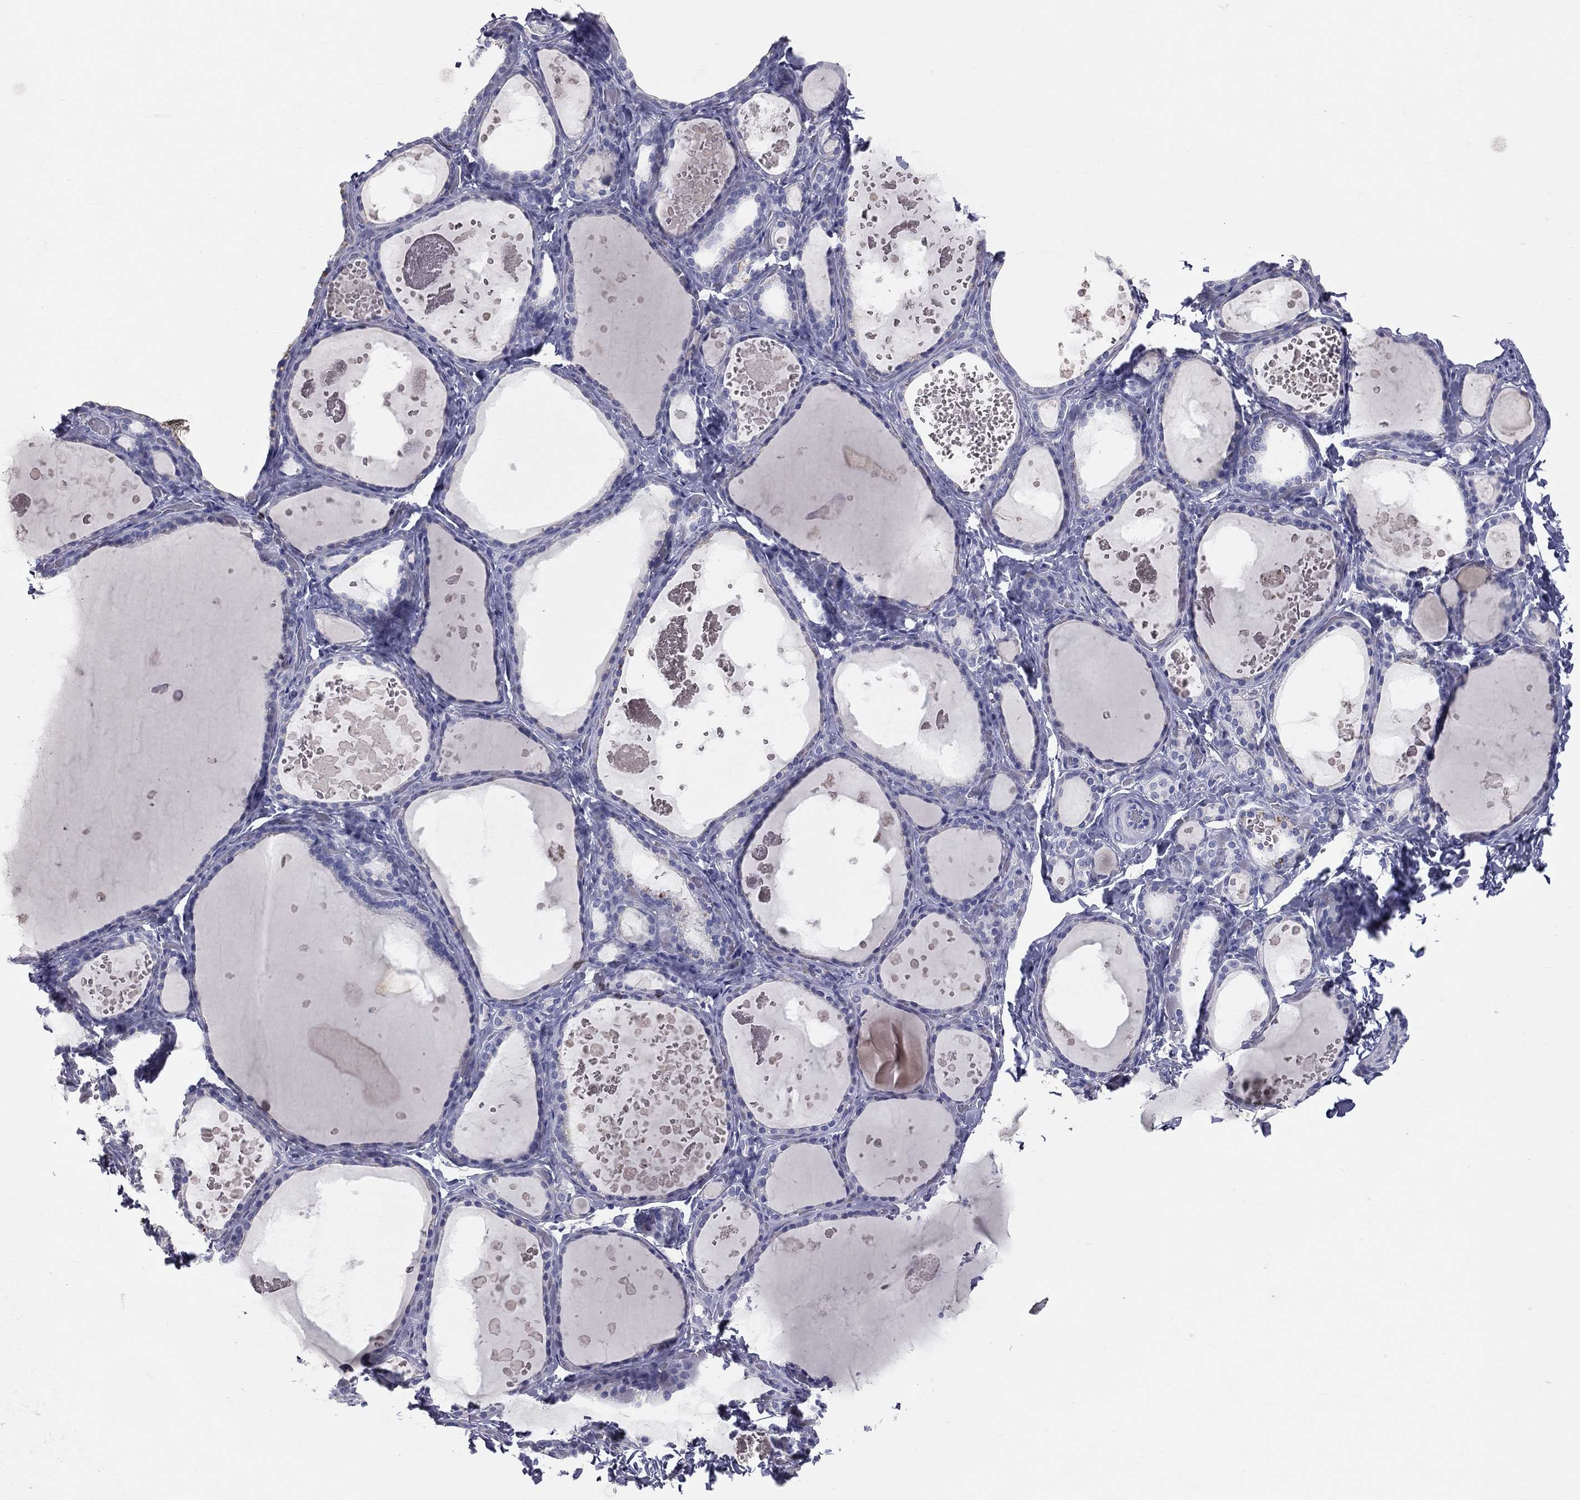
{"staining": {"intensity": "negative", "quantity": "none", "location": "none"}, "tissue": "thyroid gland", "cell_type": "Glandular cells", "image_type": "normal", "snomed": [{"axis": "morphology", "description": "Normal tissue, NOS"}, {"axis": "topography", "description": "Thyroid gland"}], "caption": "This micrograph is of benign thyroid gland stained with immunohistochemistry (IHC) to label a protein in brown with the nuclei are counter-stained blue. There is no positivity in glandular cells.", "gene": "TFPI2", "patient": {"sex": "female", "age": 56}}